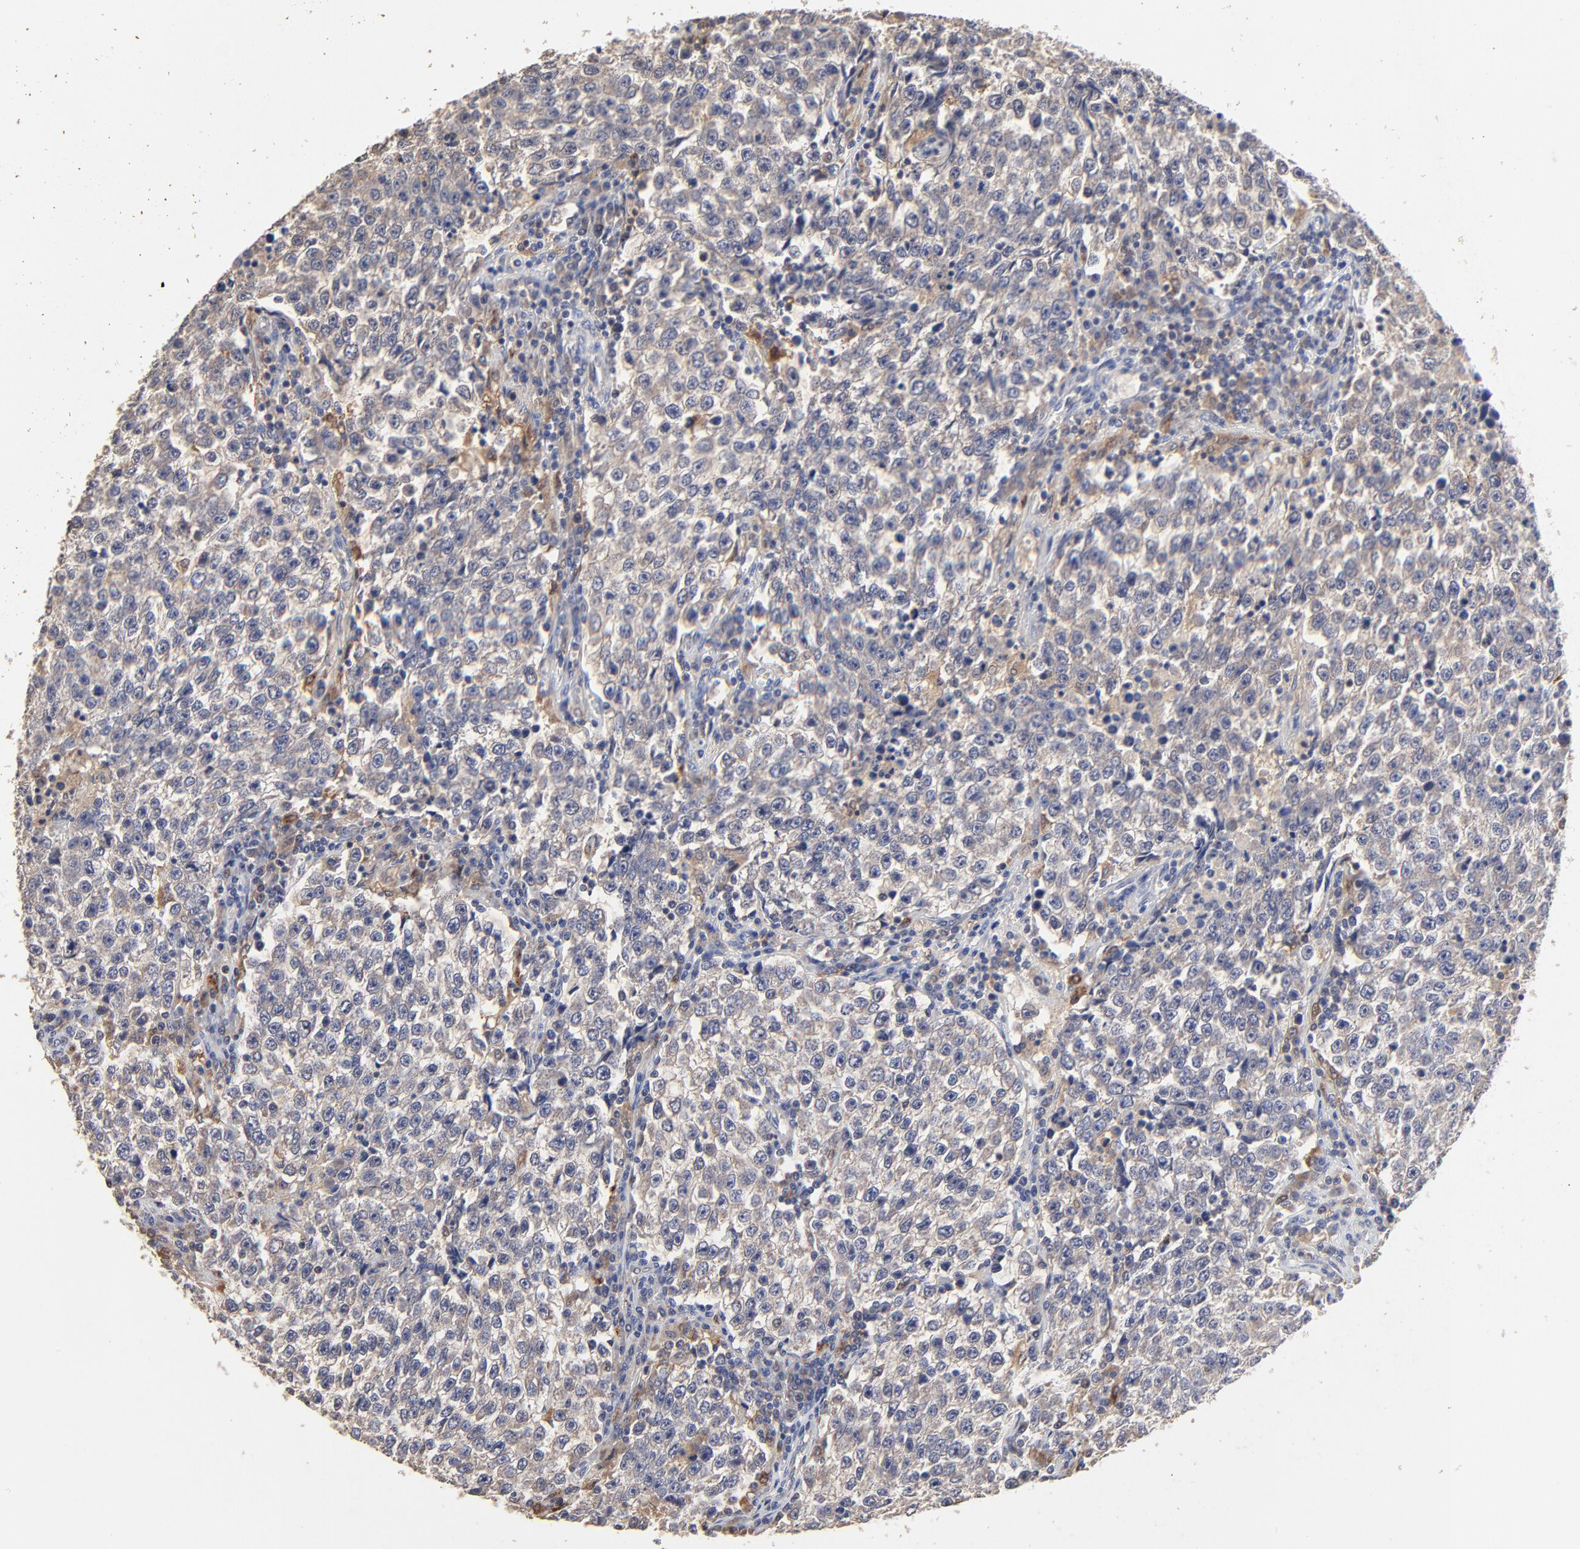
{"staining": {"intensity": "weak", "quantity": ">75%", "location": "cytoplasmic/membranous"}, "tissue": "testis cancer", "cell_type": "Tumor cells", "image_type": "cancer", "snomed": [{"axis": "morphology", "description": "Seminoma, NOS"}, {"axis": "topography", "description": "Testis"}], "caption": "The immunohistochemical stain labels weak cytoplasmic/membranous expression in tumor cells of testis cancer (seminoma) tissue.", "gene": "LGALS3", "patient": {"sex": "male", "age": 36}}